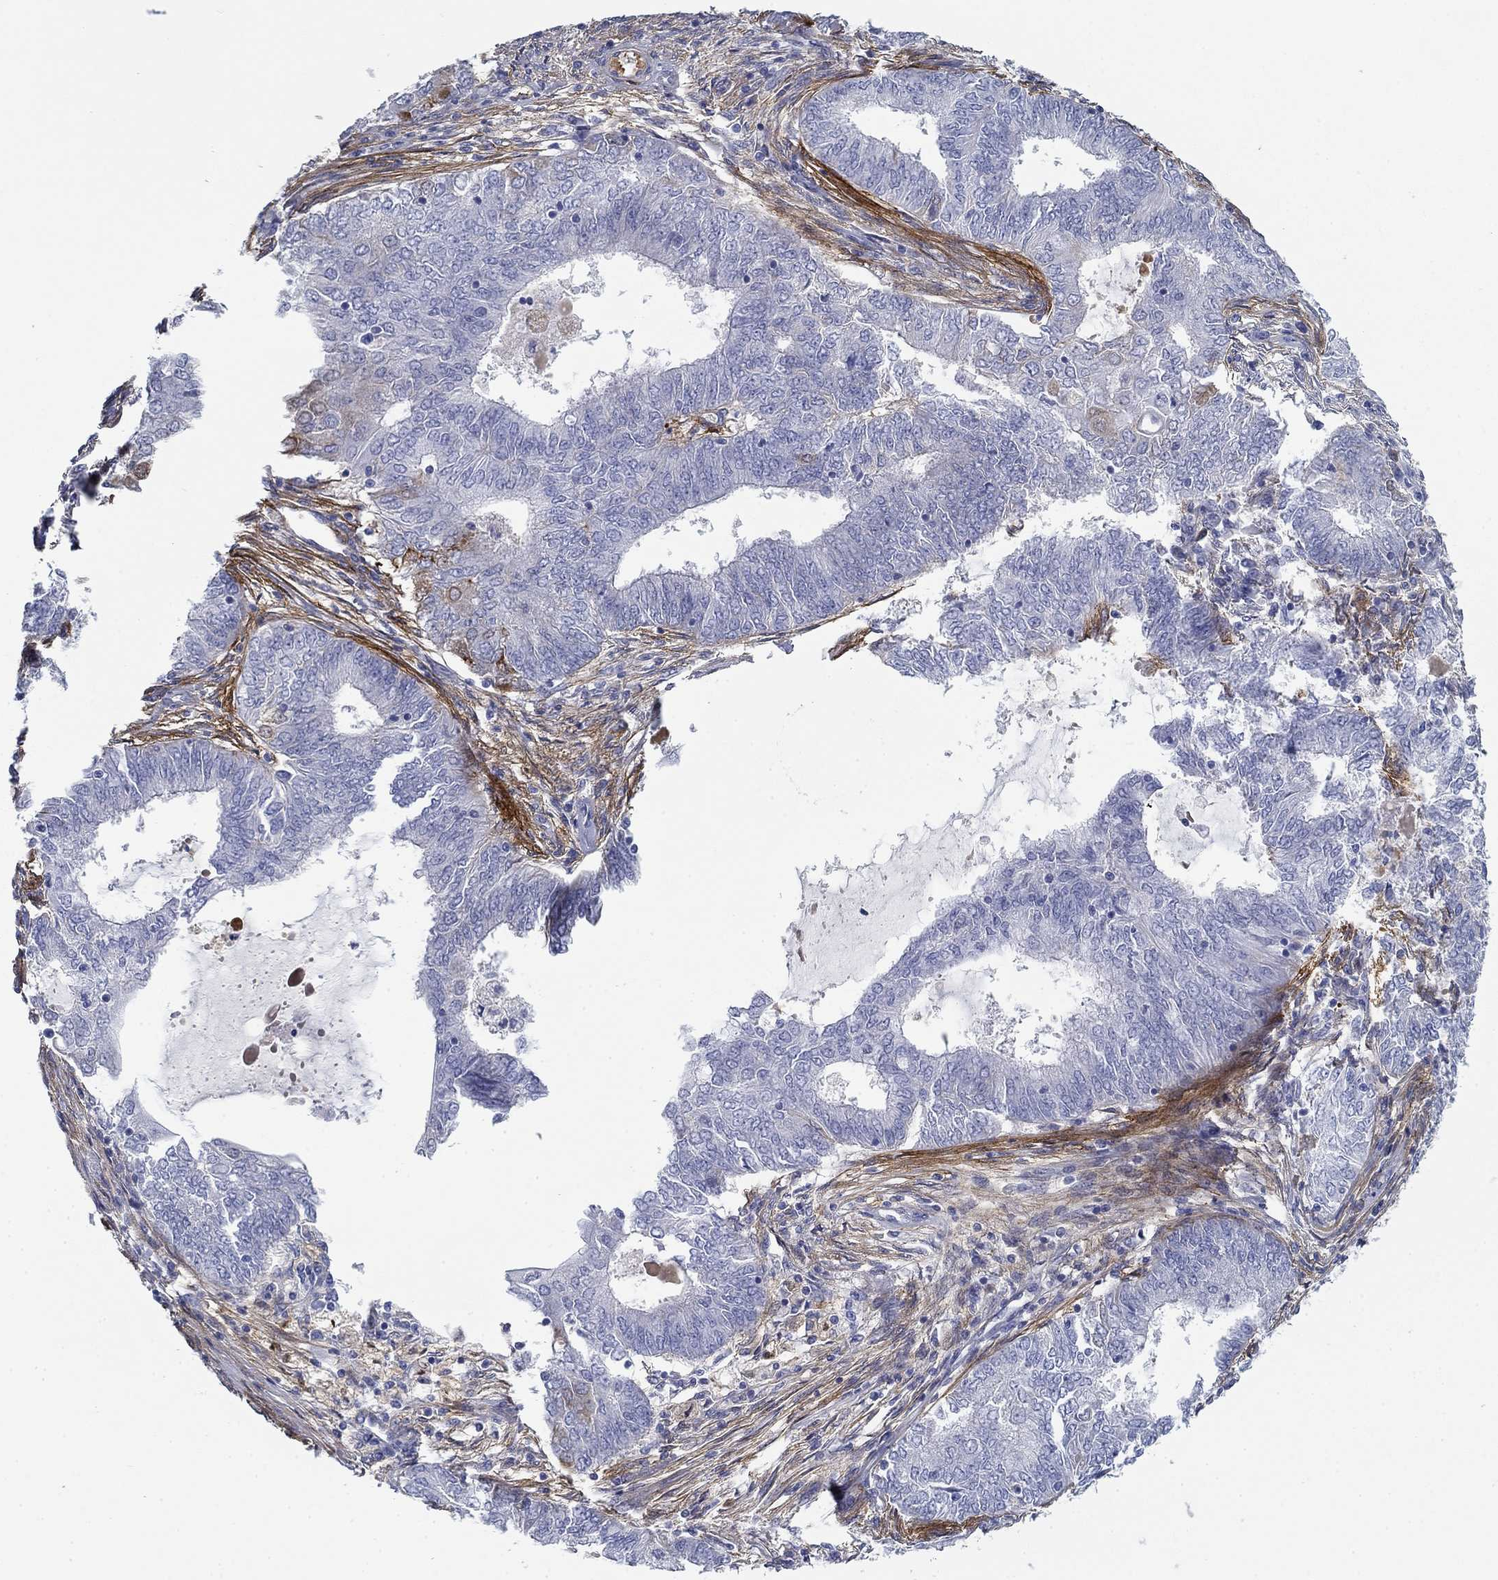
{"staining": {"intensity": "negative", "quantity": "none", "location": "none"}, "tissue": "endometrial cancer", "cell_type": "Tumor cells", "image_type": "cancer", "snomed": [{"axis": "morphology", "description": "Adenocarcinoma, NOS"}, {"axis": "topography", "description": "Endometrium"}], "caption": "Immunohistochemistry photomicrograph of neoplastic tissue: endometrial cancer stained with DAB (3,3'-diaminobenzidine) demonstrates no significant protein positivity in tumor cells.", "gene": "GPC1", "patient": {"sex": "female", "age": 62}}